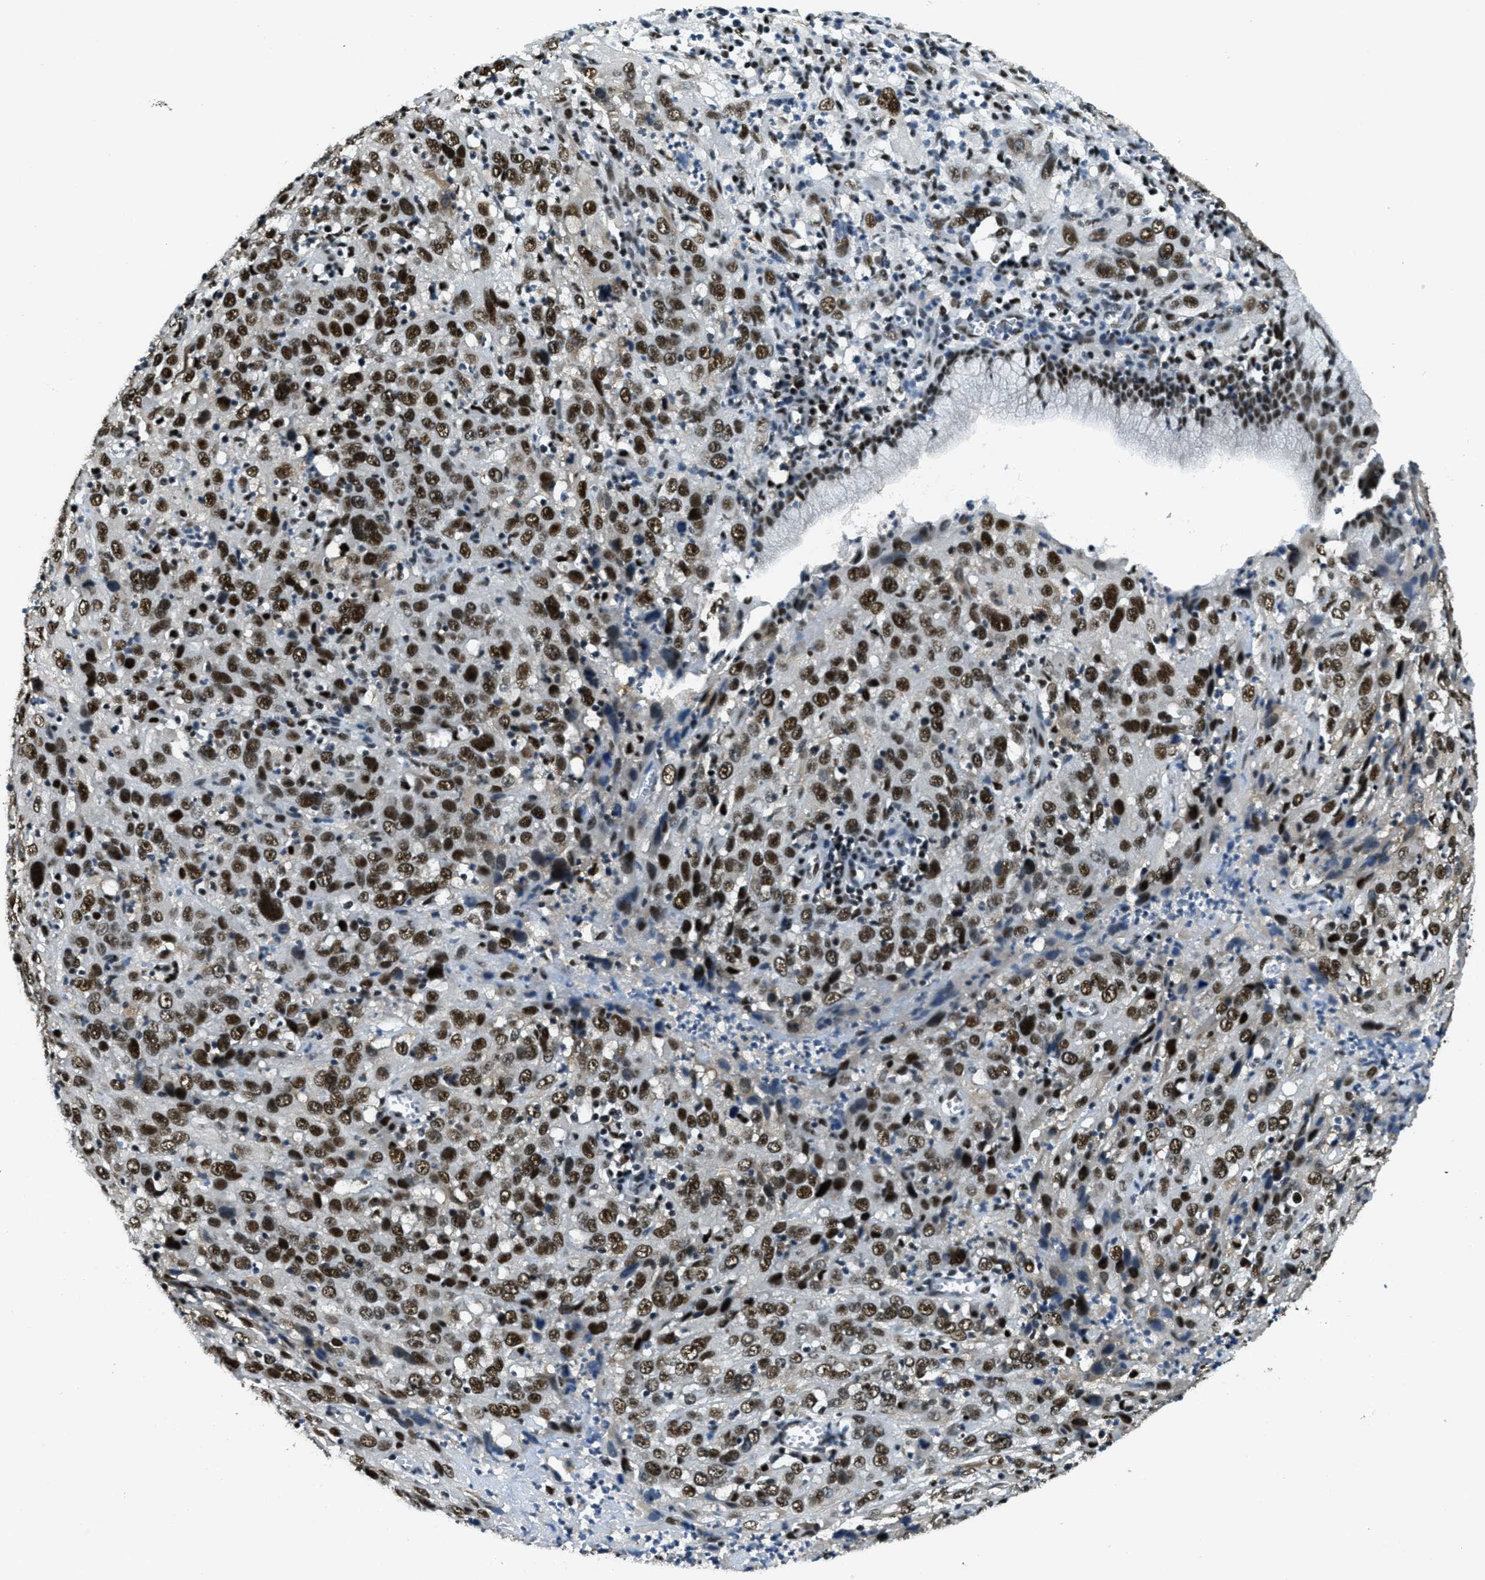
{"staining": {"intensity": "strong", "quantity": ">75%", "location": "nuclear"}, "tissue": "cervical cancer", "cell_type": "Tumor cells", "image_type": "cancer", "snomed": [{"axis": "morphology", "description": "Squamous cell carcinoma, NOS"}, {"axis": "topography", "description": "Cervix"}], "caption": "Protein positivity by immunohistochemistry reveals strong nuclear staining in approximately >75% of tumor cells in cervical squamous cell carcinoma.", "gene": "SSB", "patient": {"sex": "female", "age": 32}}